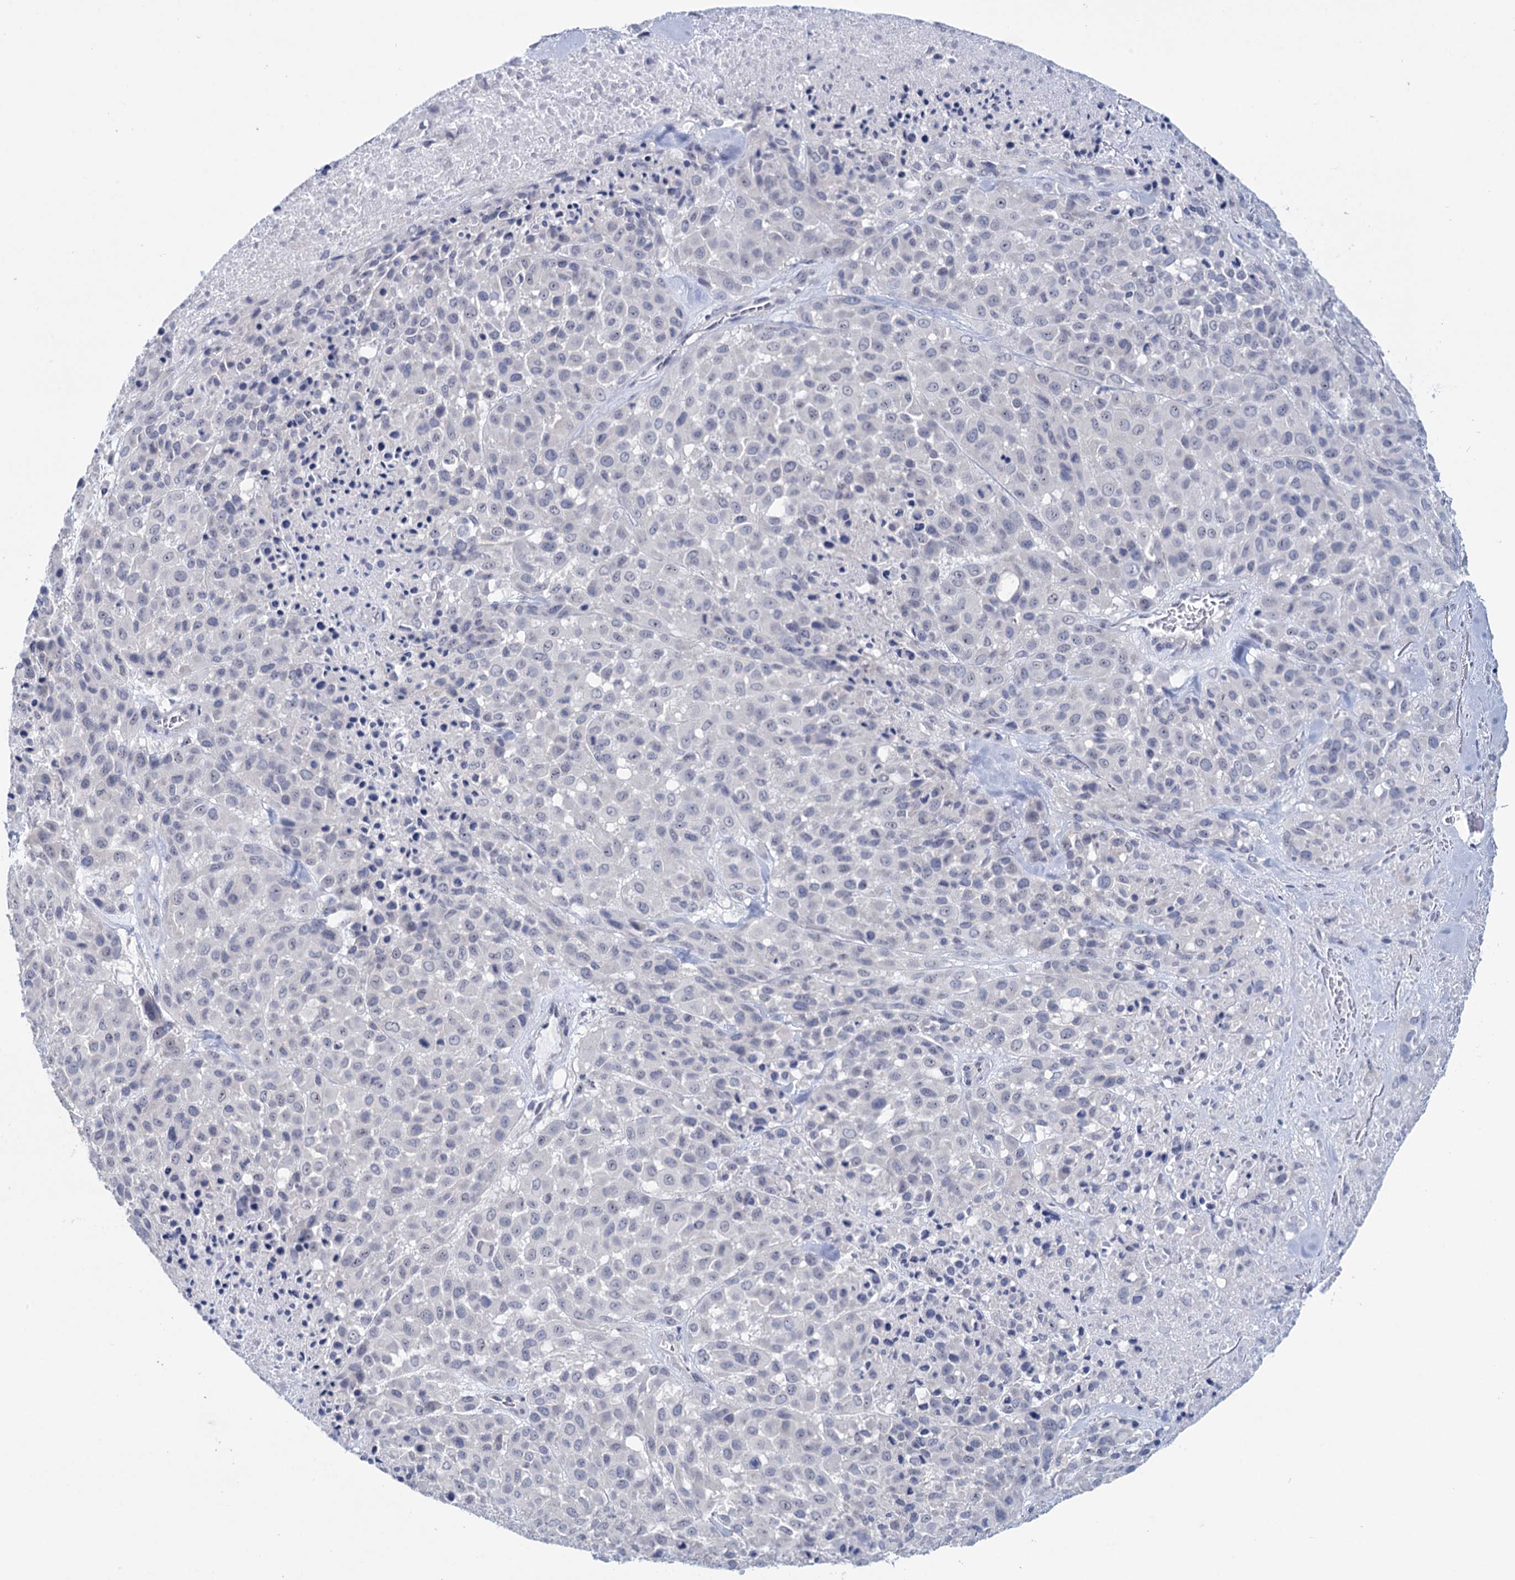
{"staining": {"intensity": "negative", "quantity": "none", "location": "none"}, "tissue": "melanoma", "cell_type": "Tumor cells", "image_type": "cancer", "snomed": [{"axis": "morphology", "description": "Malignant melanoma, Metastatic site"}, {"axis": "topography", "description": "Skin"}], "caption": "Tumor cells are negative for brown protein staining in malignant melanoma (metastatic site).", "gene": "SFN", "patient": {"sex": "female", "age": 81}}